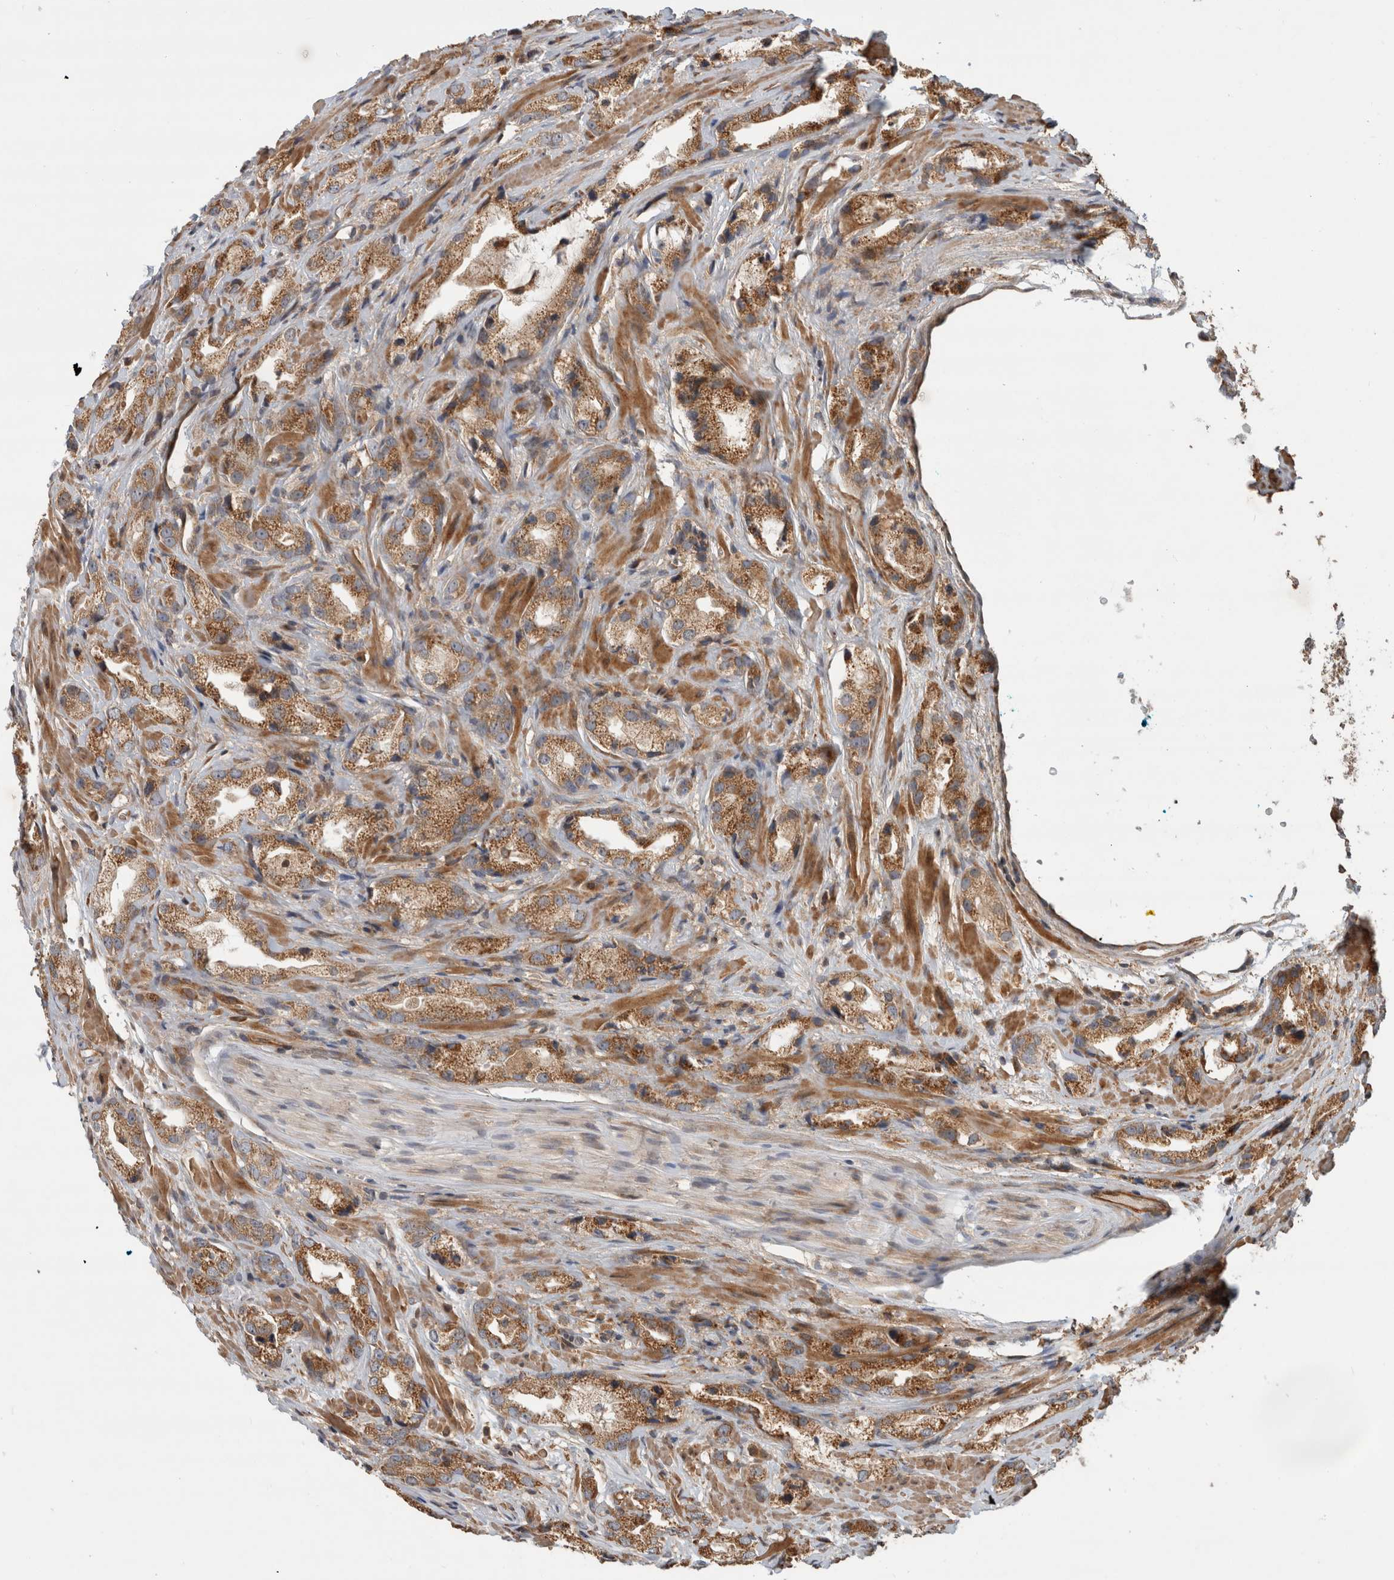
{"staining": {"intensity": "moderate", "quantity": ">75%", "location": "cytoplasmic/membranous"}, "tissue": "prostate cancer", "cell_type": "Tumor cells", "image_type": "cancer", "snomed": [{"axis": "morphology", "description": "Adenocarcinoma, High grade"}, {"axis": "topography", "description": "Prostate"}], "caption": "A photomicrograph of human prostate cancer (adenocarcinoma (high-grade)) stained for a protein shows moderate cytoplasmic/membranous brown staining in tumor cells.", "gene": "TUBD1", "patient": {"sex": "male", "age": 63}}